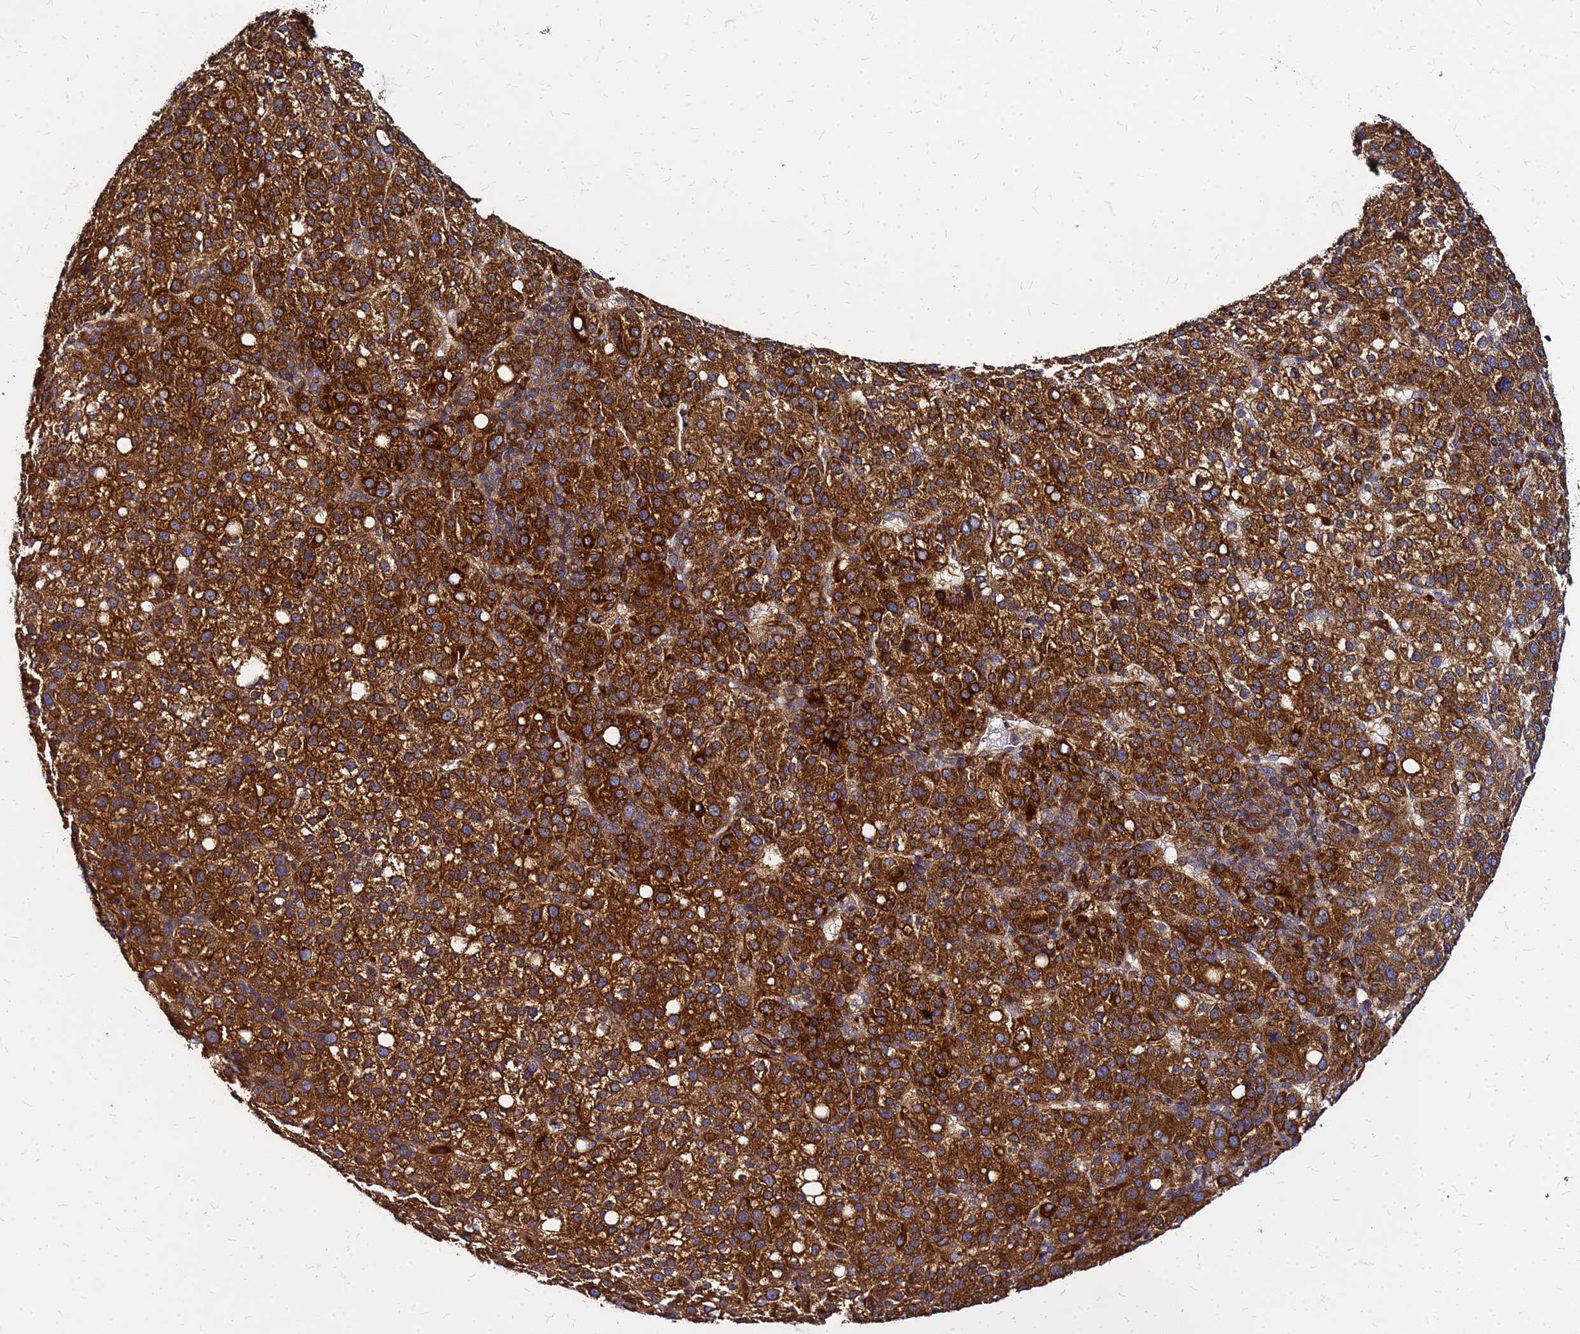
{"staining": {"intensity": "strong", "quantity": ">75%", "location": "cytoplasmic/membranous"}, "tissue": "liver cancer", "cell_type": "Tumor cells", "image_type": "cancer", "snomed": [{"axis": "morphology", "description": "Carcinoma, Hepatocellular, NOS"}, {"axis": "topography", "description": "Liver"}], "caption": "IHC of liver cancer exhibits high levels of strong cytoplasmic/membranous positivity in about >75% of tumor cells.", "gene": "CYBC1", "patient": {"sex": "female", "age": 58}}